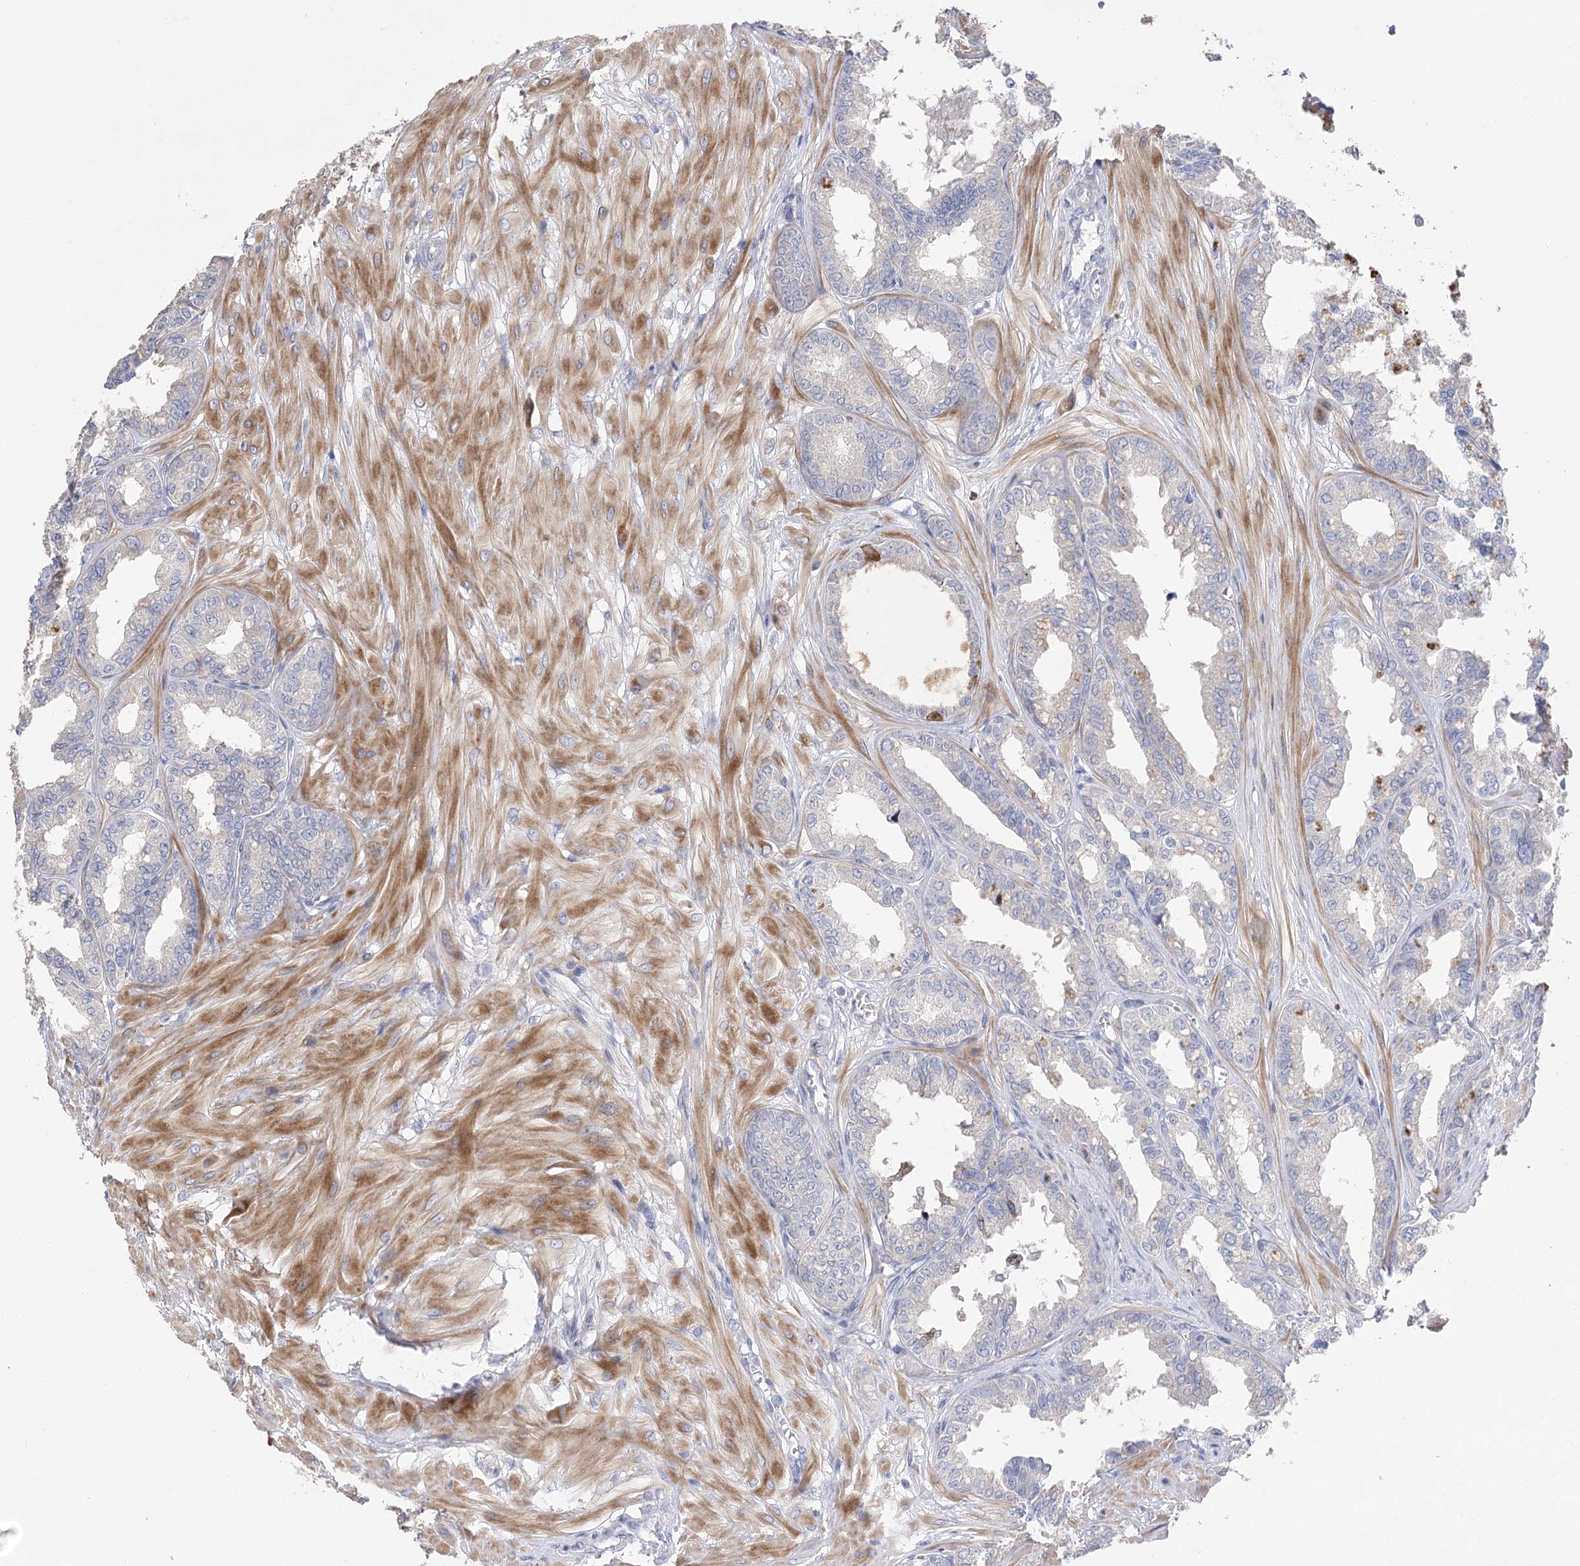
{"staining": {"intensity": "negative", "quantity": "none", "location": "none"}, "tissue": "seminal vesicle", "cell_type": "Glandular cells", "image_type": "normal", "snomed": [{"axis": "morphology", "description": "Normal tissue, NOS"}, {"axis": "topography", "description": "Prostate"}, {"axis": "topography", "description": "Seminal veicle"}], "caption": "Glandular cells show no significant protein expression in benign seminal vesicle. Brightfield microscopy of immunohistochemistry (IHC) stained with DAB (brown) and hematoxylin (blue), captured at high magnification.", "gene": "NRAP", "patient": {"sex": "male", "age": 51}}